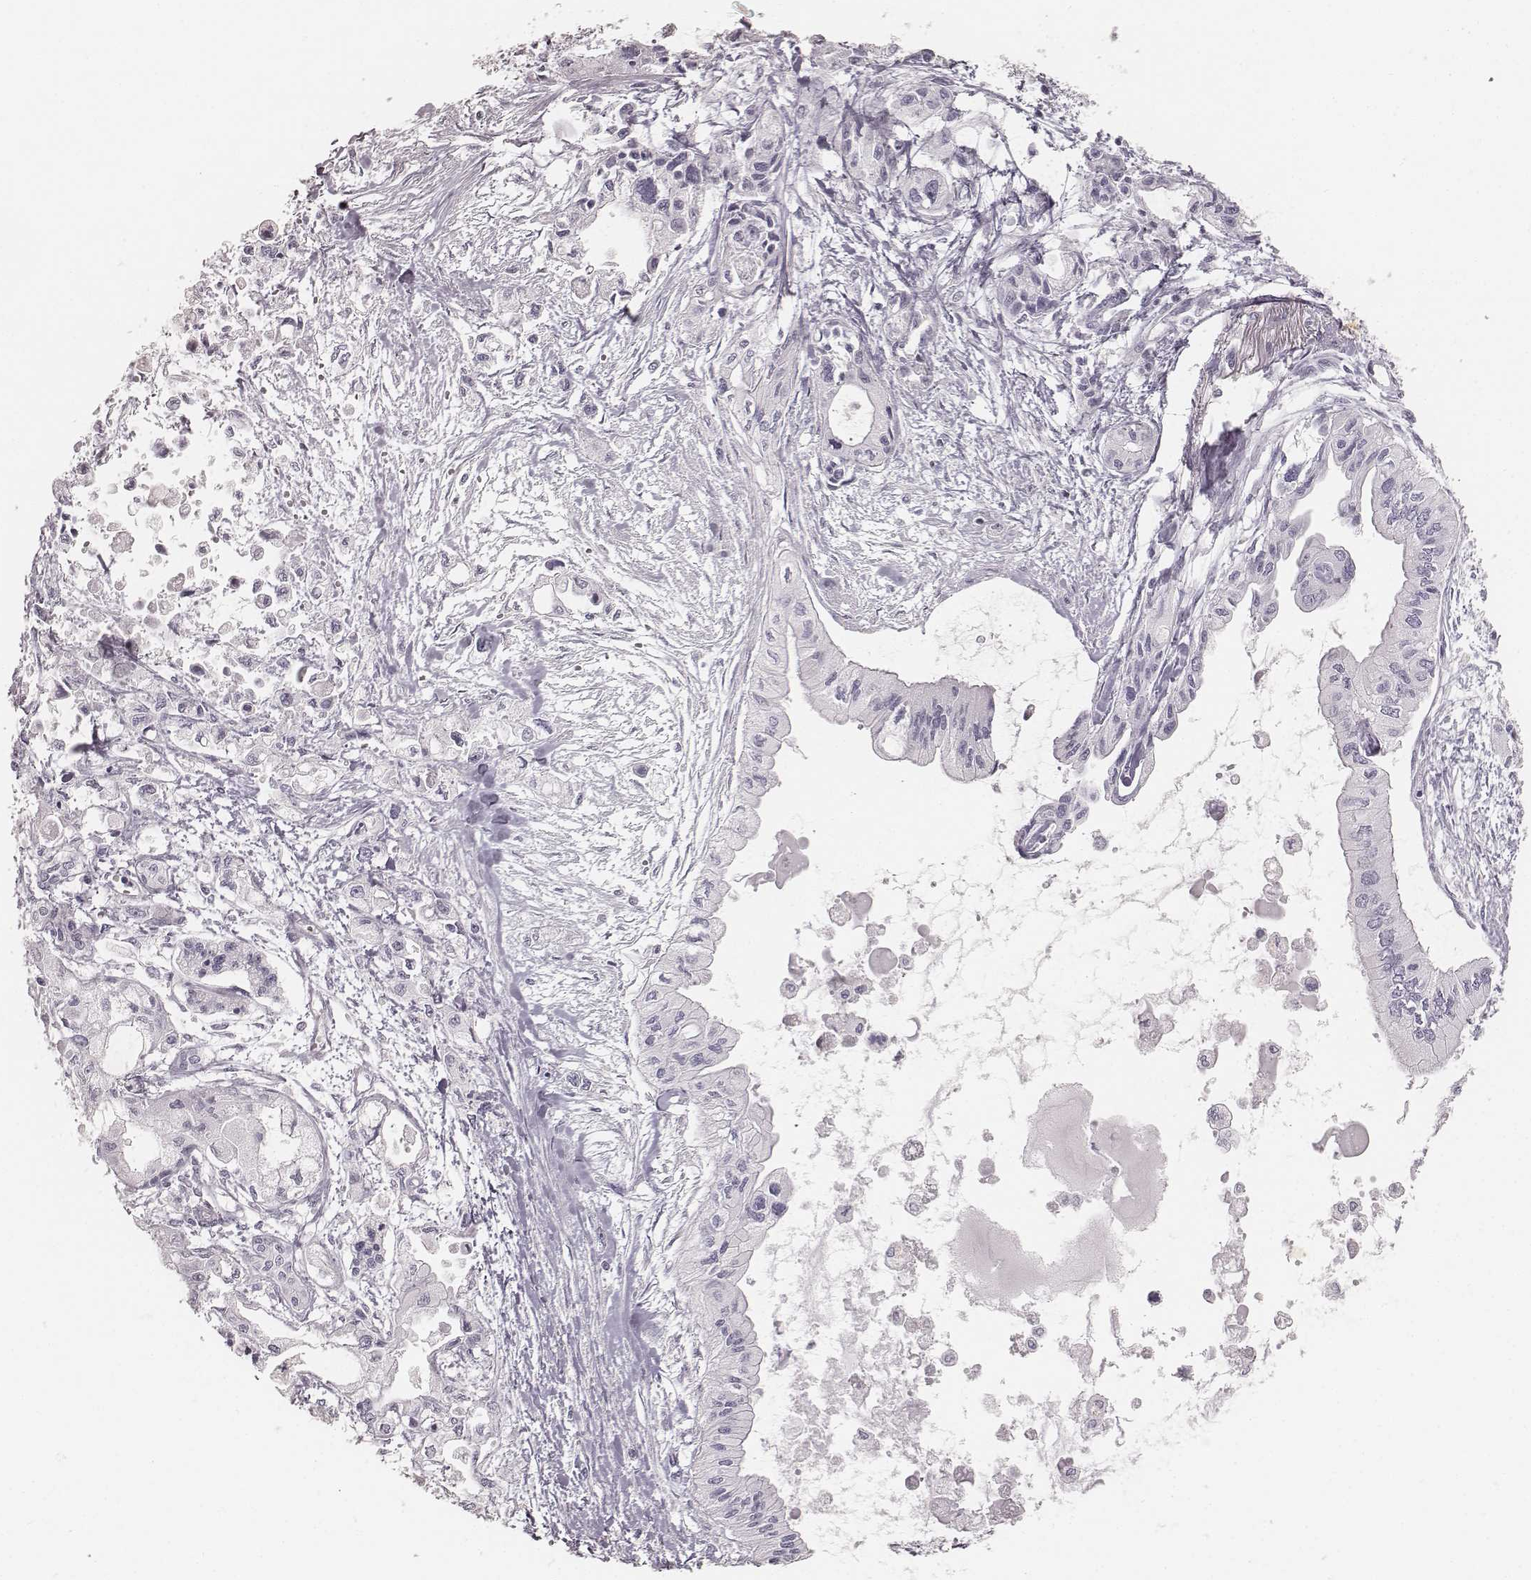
{"staining": {"intensity": "negative", "quantity": "none", "location": "none"}, "tissue": "pancreatic cancer", "cell_type": "Tumor cells", "image_type": "cancer", "snomed": [{"axis": "morphology", "description": "Adenocarcinoma, NOS"}, {"axis": "topography", "description": "Pancreas"}], "caption": "Pancreatic adenocarcinoma stained for a protein using immunohistochemistry displays no staining tumor cells.", "gene": "KRT34", "patient": {"sex": "female", "age": 61}}